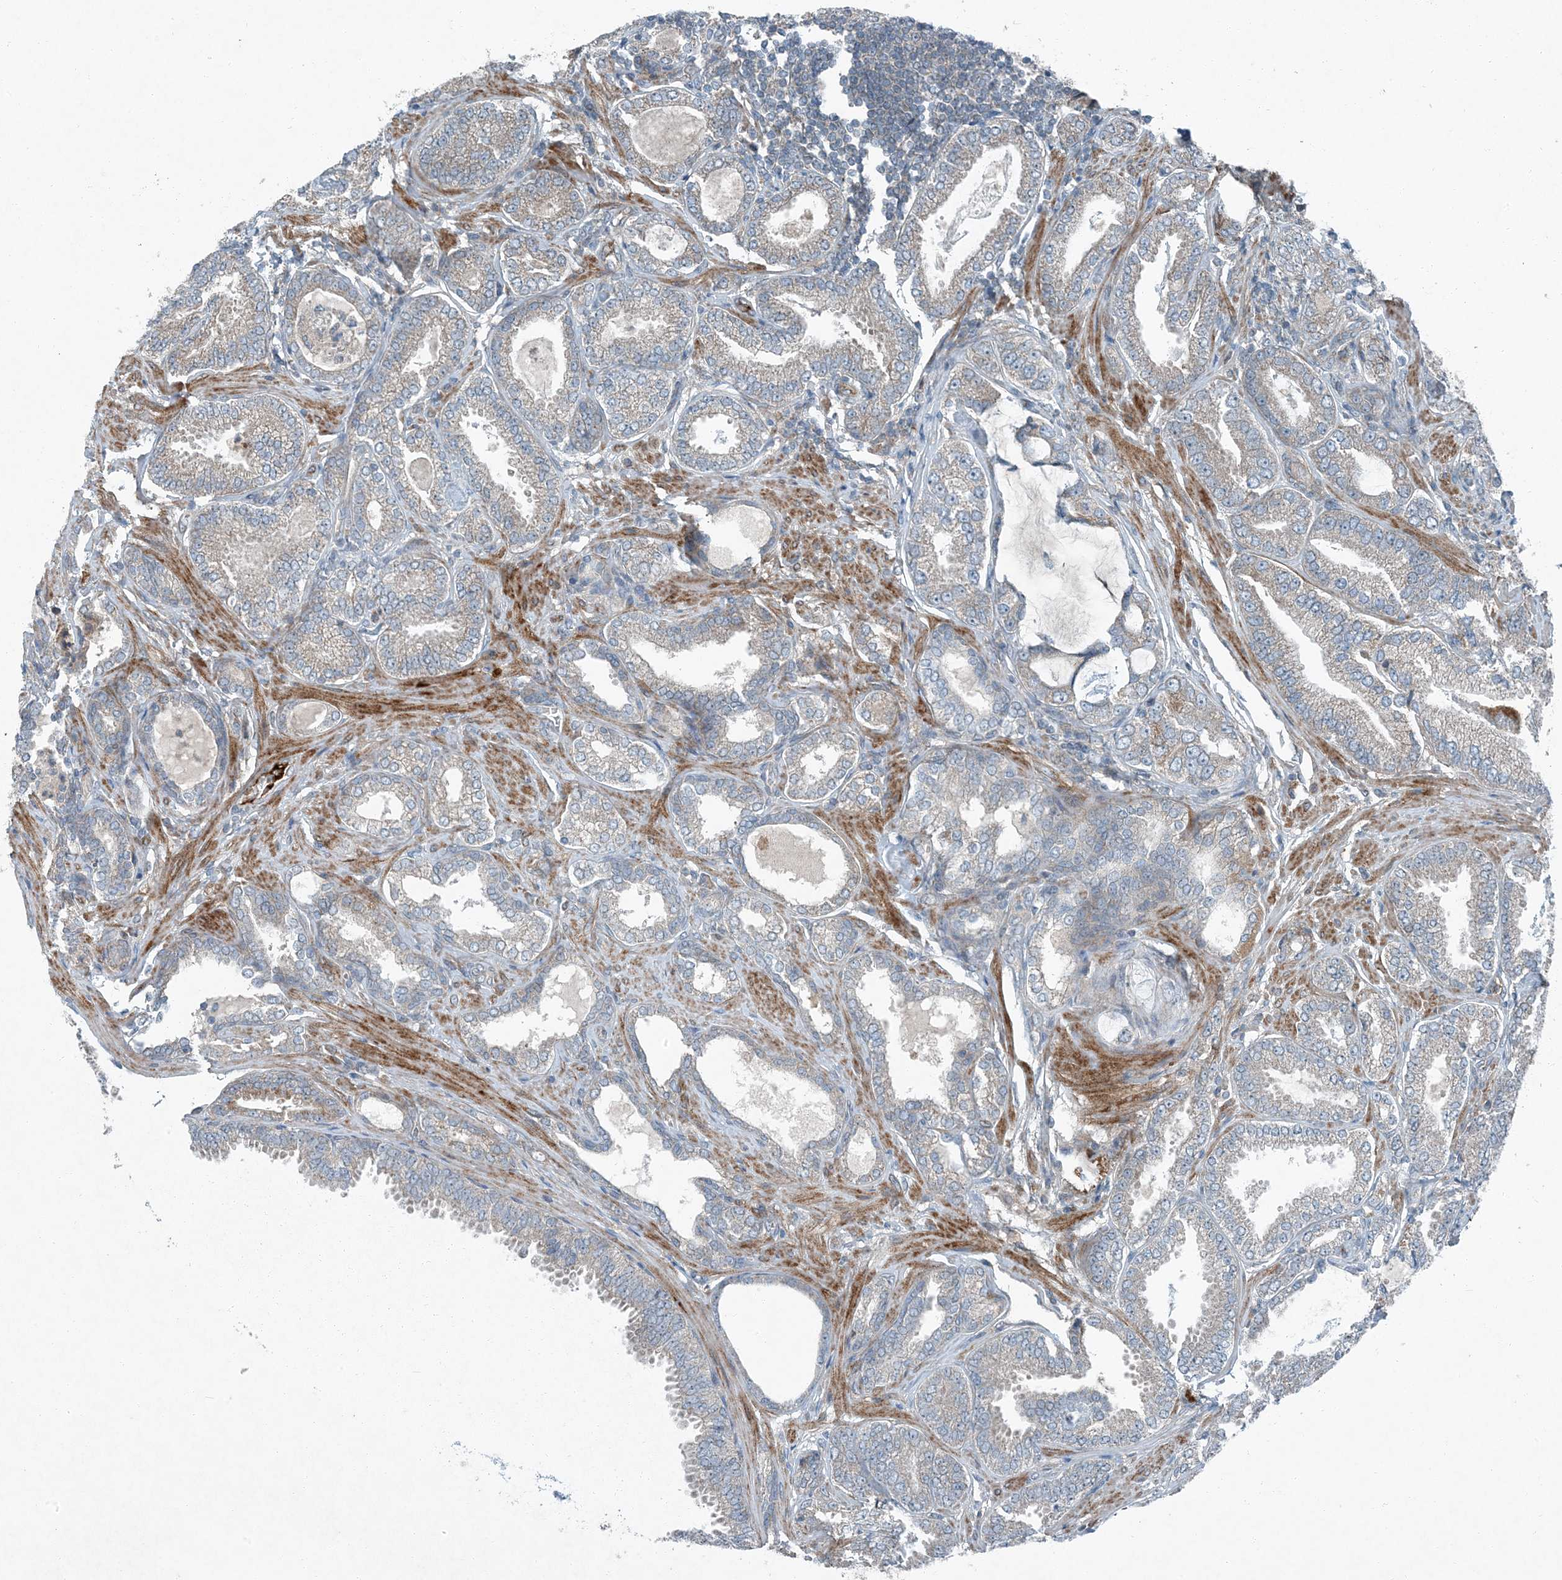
{"staining": {"intensity": "weak", "quantity": "<25%", "location": "cytoplasmic/membranous"}, "tissue": "prostate cancer", "cell_type": "Tumor cells", "image_type": "cancer", "snomed": [{"axis": "morphology", "description": "Adenocarcinoma, Low grade"}, {"axis": "topography", "description": "Prostate"}], "caption": "Tumor cells are negative for protein expression in human prostate adenocarcinoma (low-grade).", "gene": "APOM", "patient": {"sex": "male", "age": 71}}